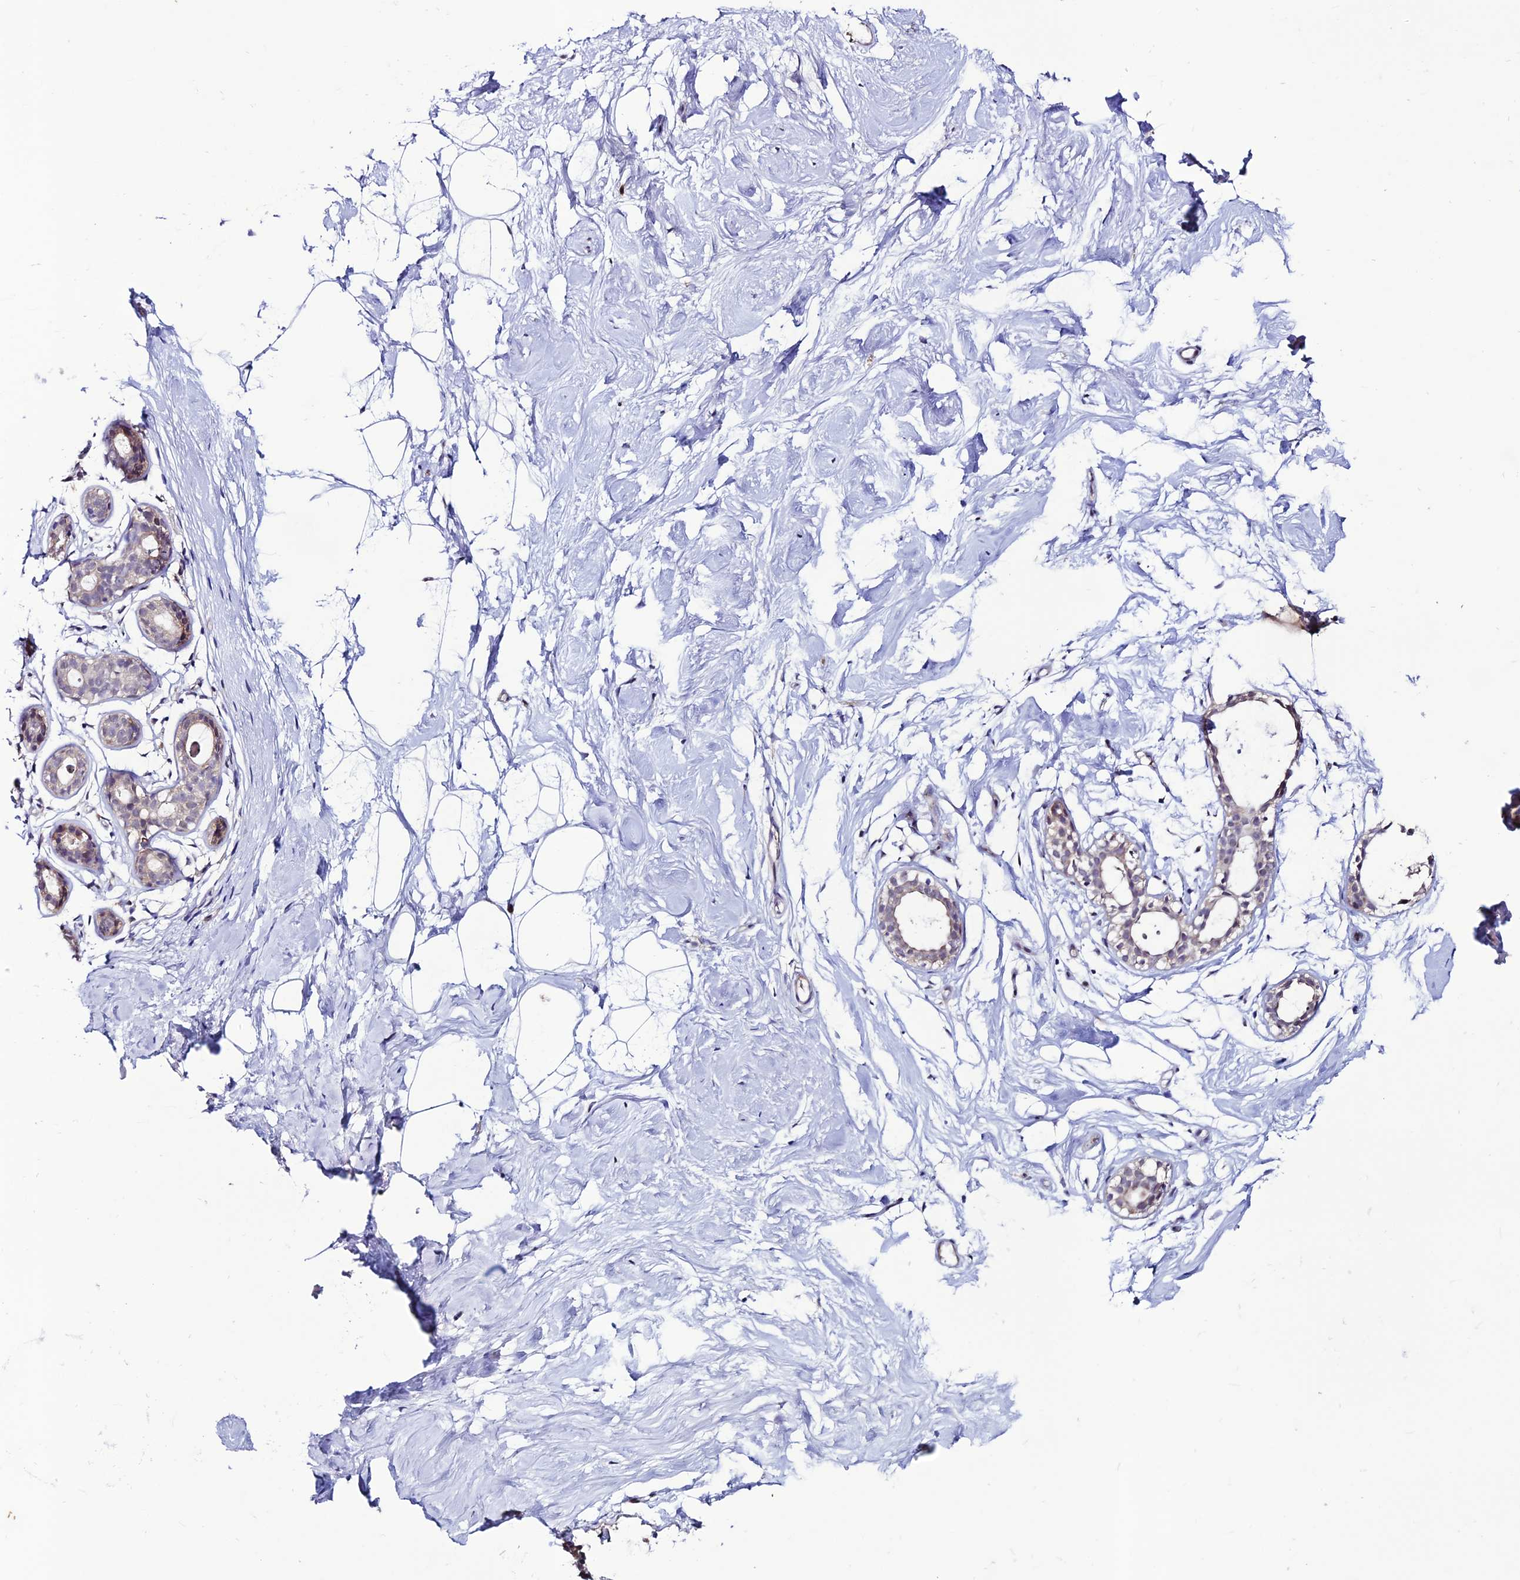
{"staining": {"intensity": "negative", "quantity": "none", "location": "none"}, "tissue": "breast", "cell_type": "Adipocytes", "image_type": "normal", "snomed": [{"axis": "morphology", "description": "Normal tissue, NOS"}, {"axis": "morphology", "description": "Adenoma, NOS"}, {"axis": "topography", "description": "Breast"}], "caption": "Photomicrograph shows no protein expression in adipocytes of unremarkable breast.", "gene": "FZD8", "patient": {"sex": "female", "age": 23}}